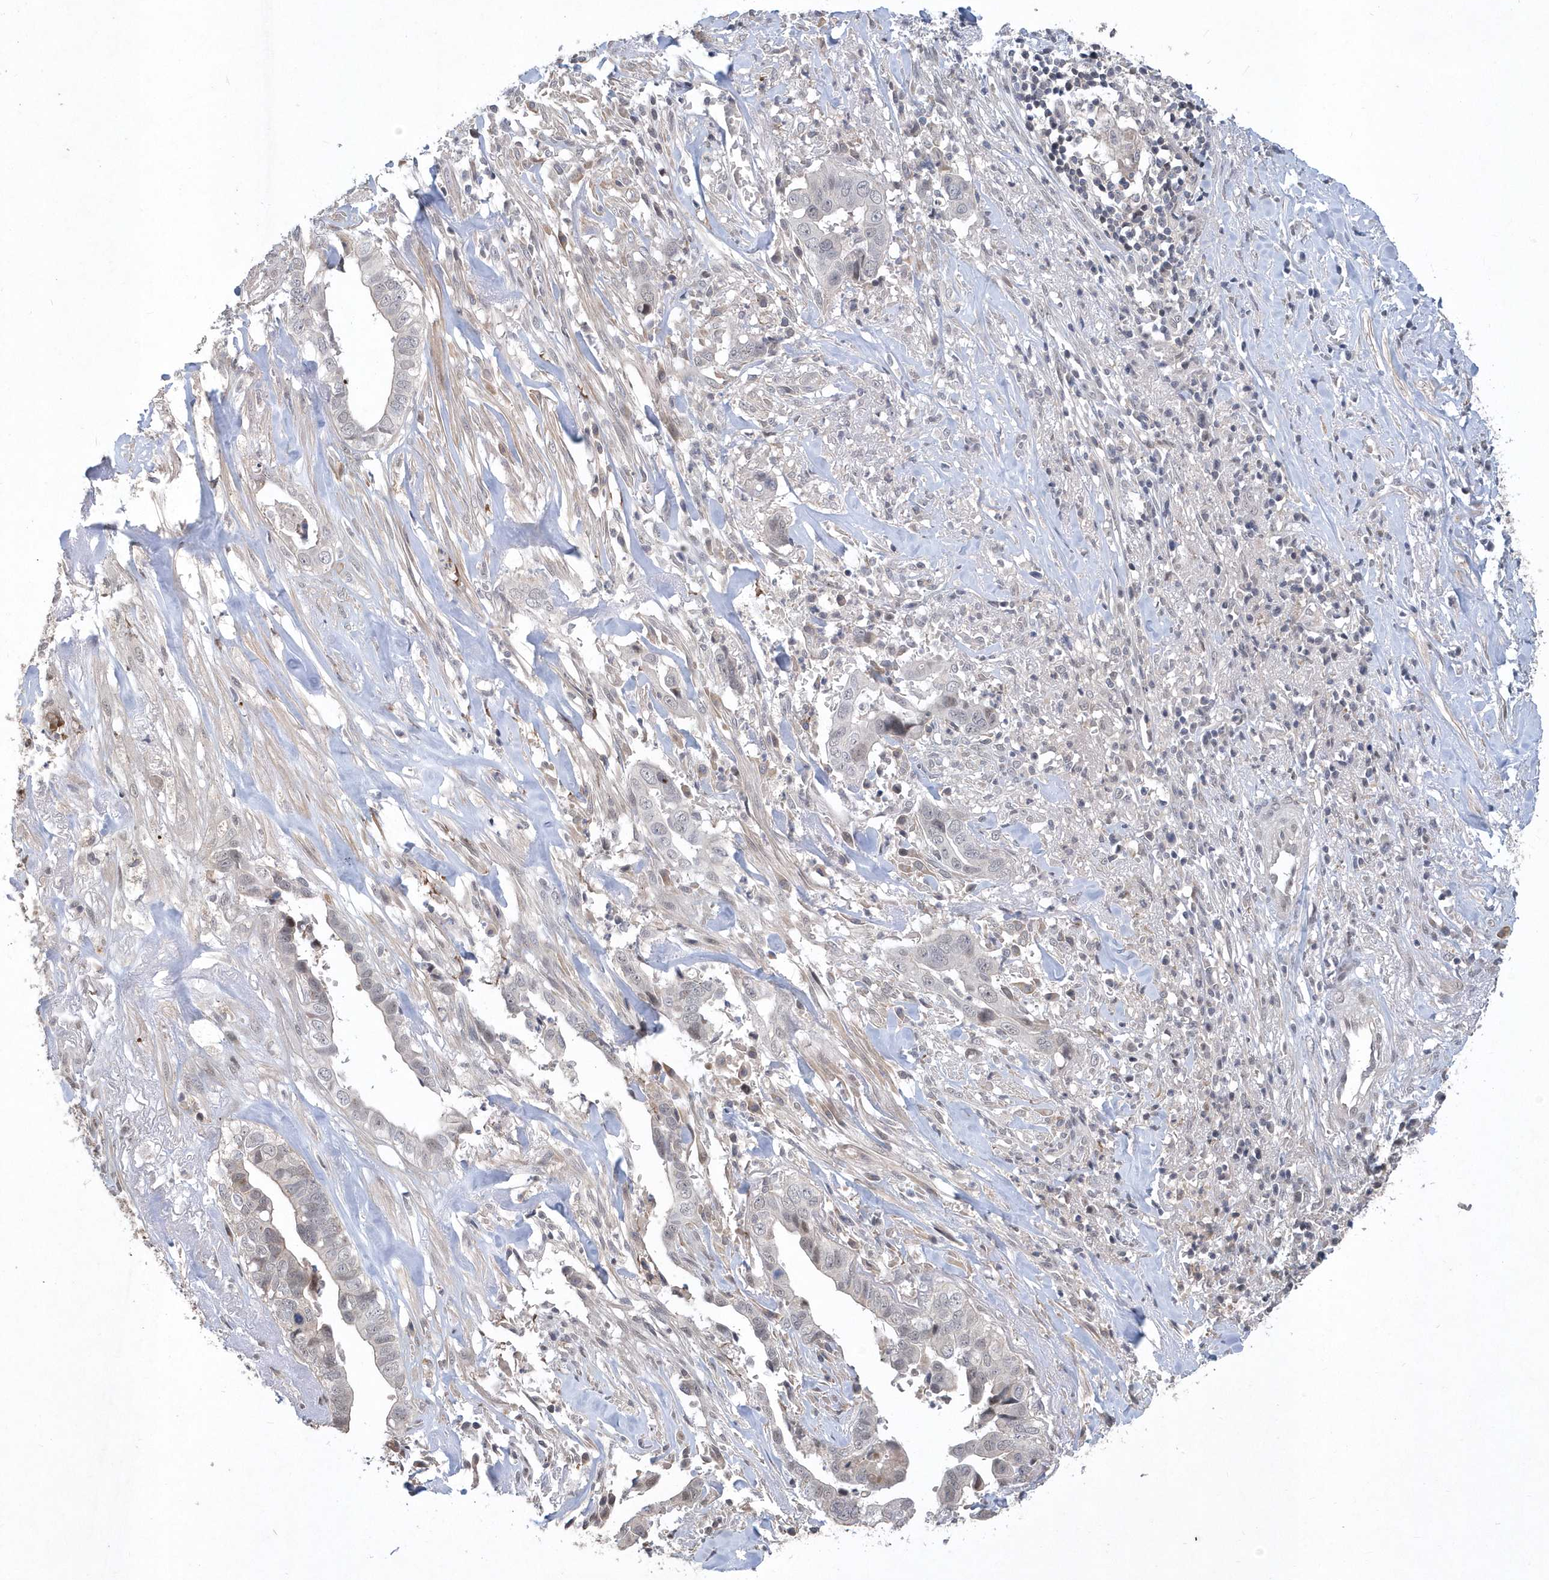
{"staining": {"intensity": "negative", "quantity": "none", "location": "none"}, "tissue": "liver cancer", "cell_type": "Tumor cells", "image_type": "cancer", "snomed": [{"axis": "morphology", "description": "Cholangiocarcinoma"}, {"axis": "topography", "description": "Liver"}], "caption": "There is no significant positivity in tumor cells of cholangiocarcinoma (liver).", "gene": "TSPEAR", "patient": {"sex": "female", "age": 79}}